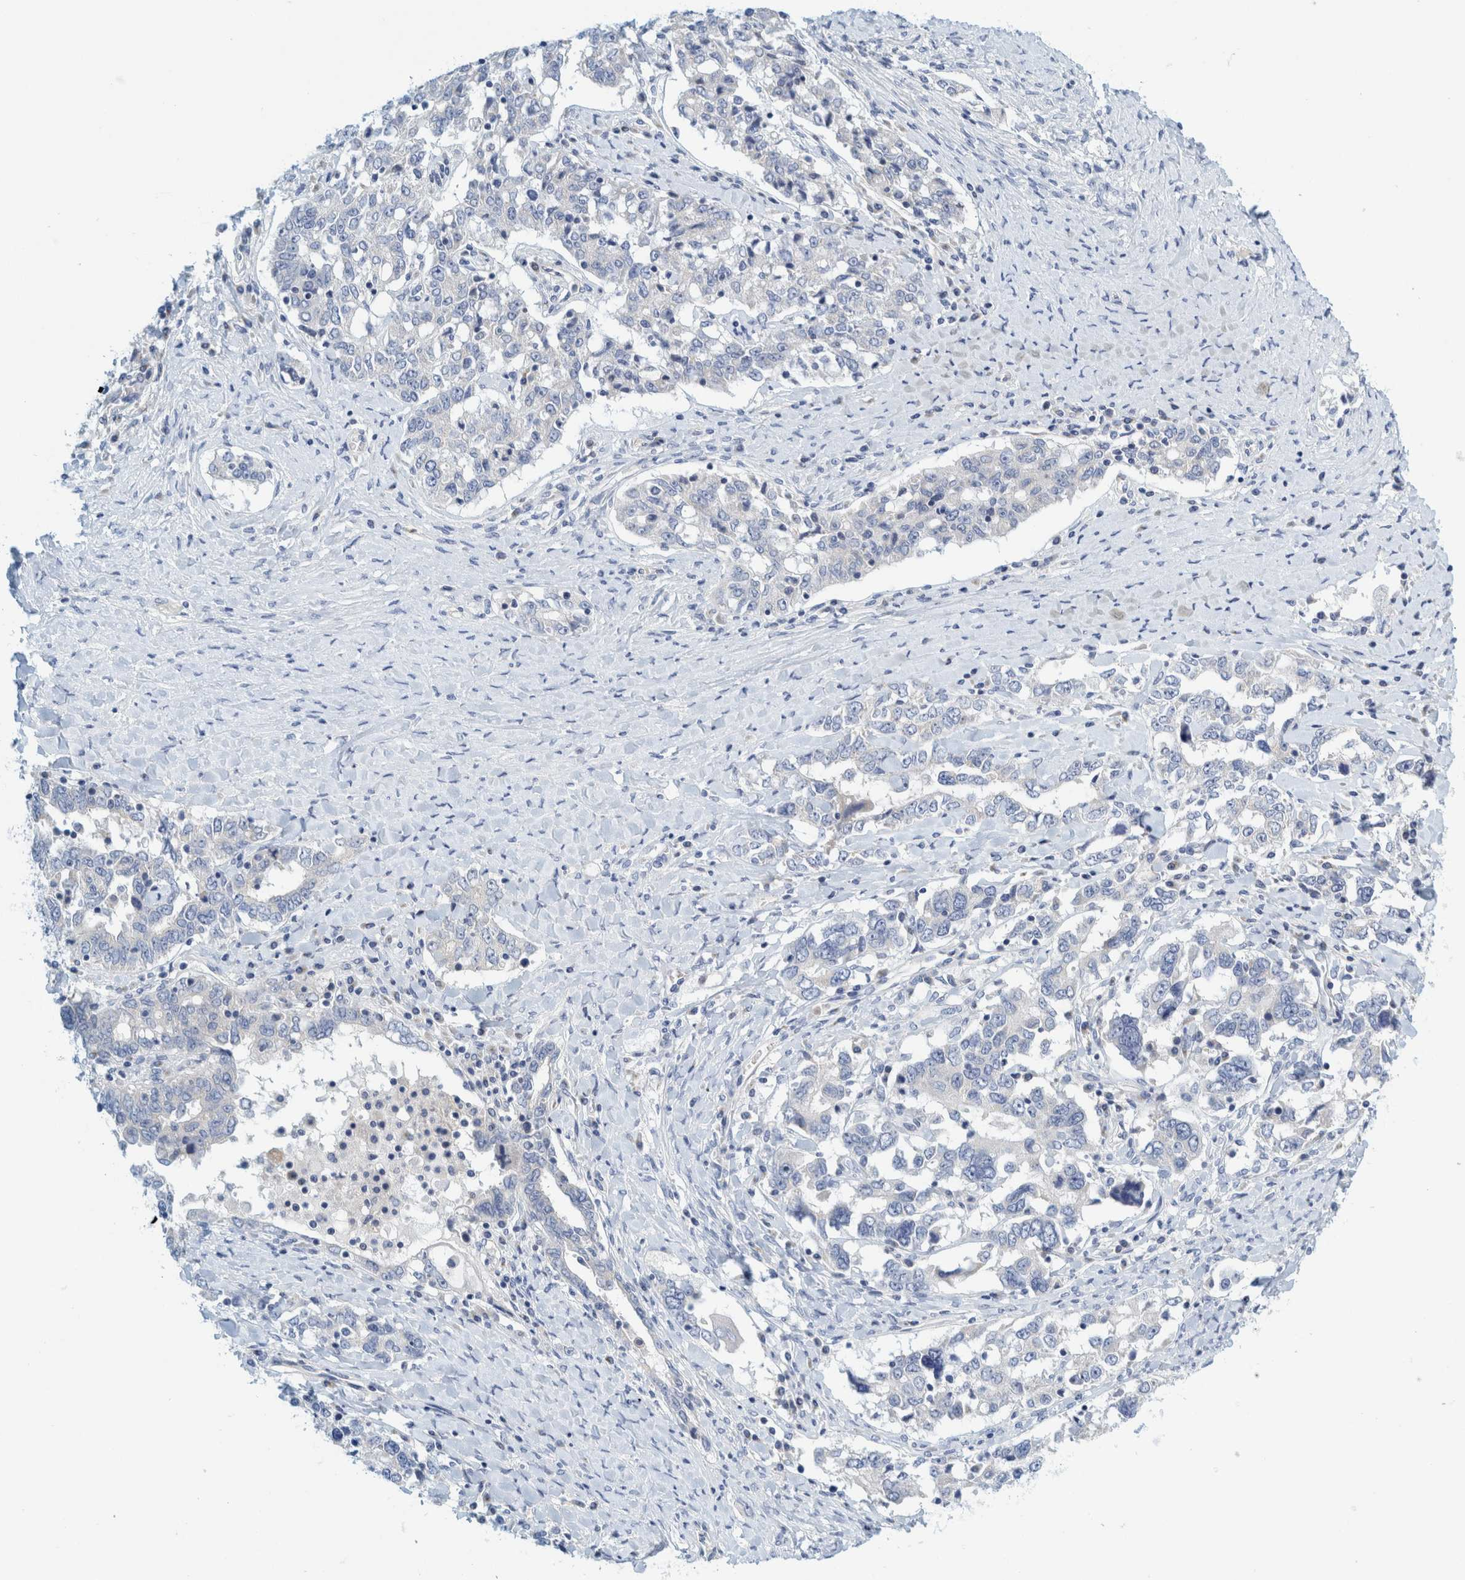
{"staining": {"intensity": "negative", "quantity": "none", "location": "none"}, "tissue": "ovarian cancer", "cell_type": "Tumor cells", "image_type": "cancer", "snomed": [{"axis": "morphology", "description": "Carcinoma, endometroid"}, {"axis": "topography", "description": "Ovary"}], "caption": "Endometroid carcinoma (ovarian) was stained to show a protein in brown. There is no significant positivity in tumor cells.", "gene": "ZNF324B", "patient": {"sex": "female", "age": 62}}